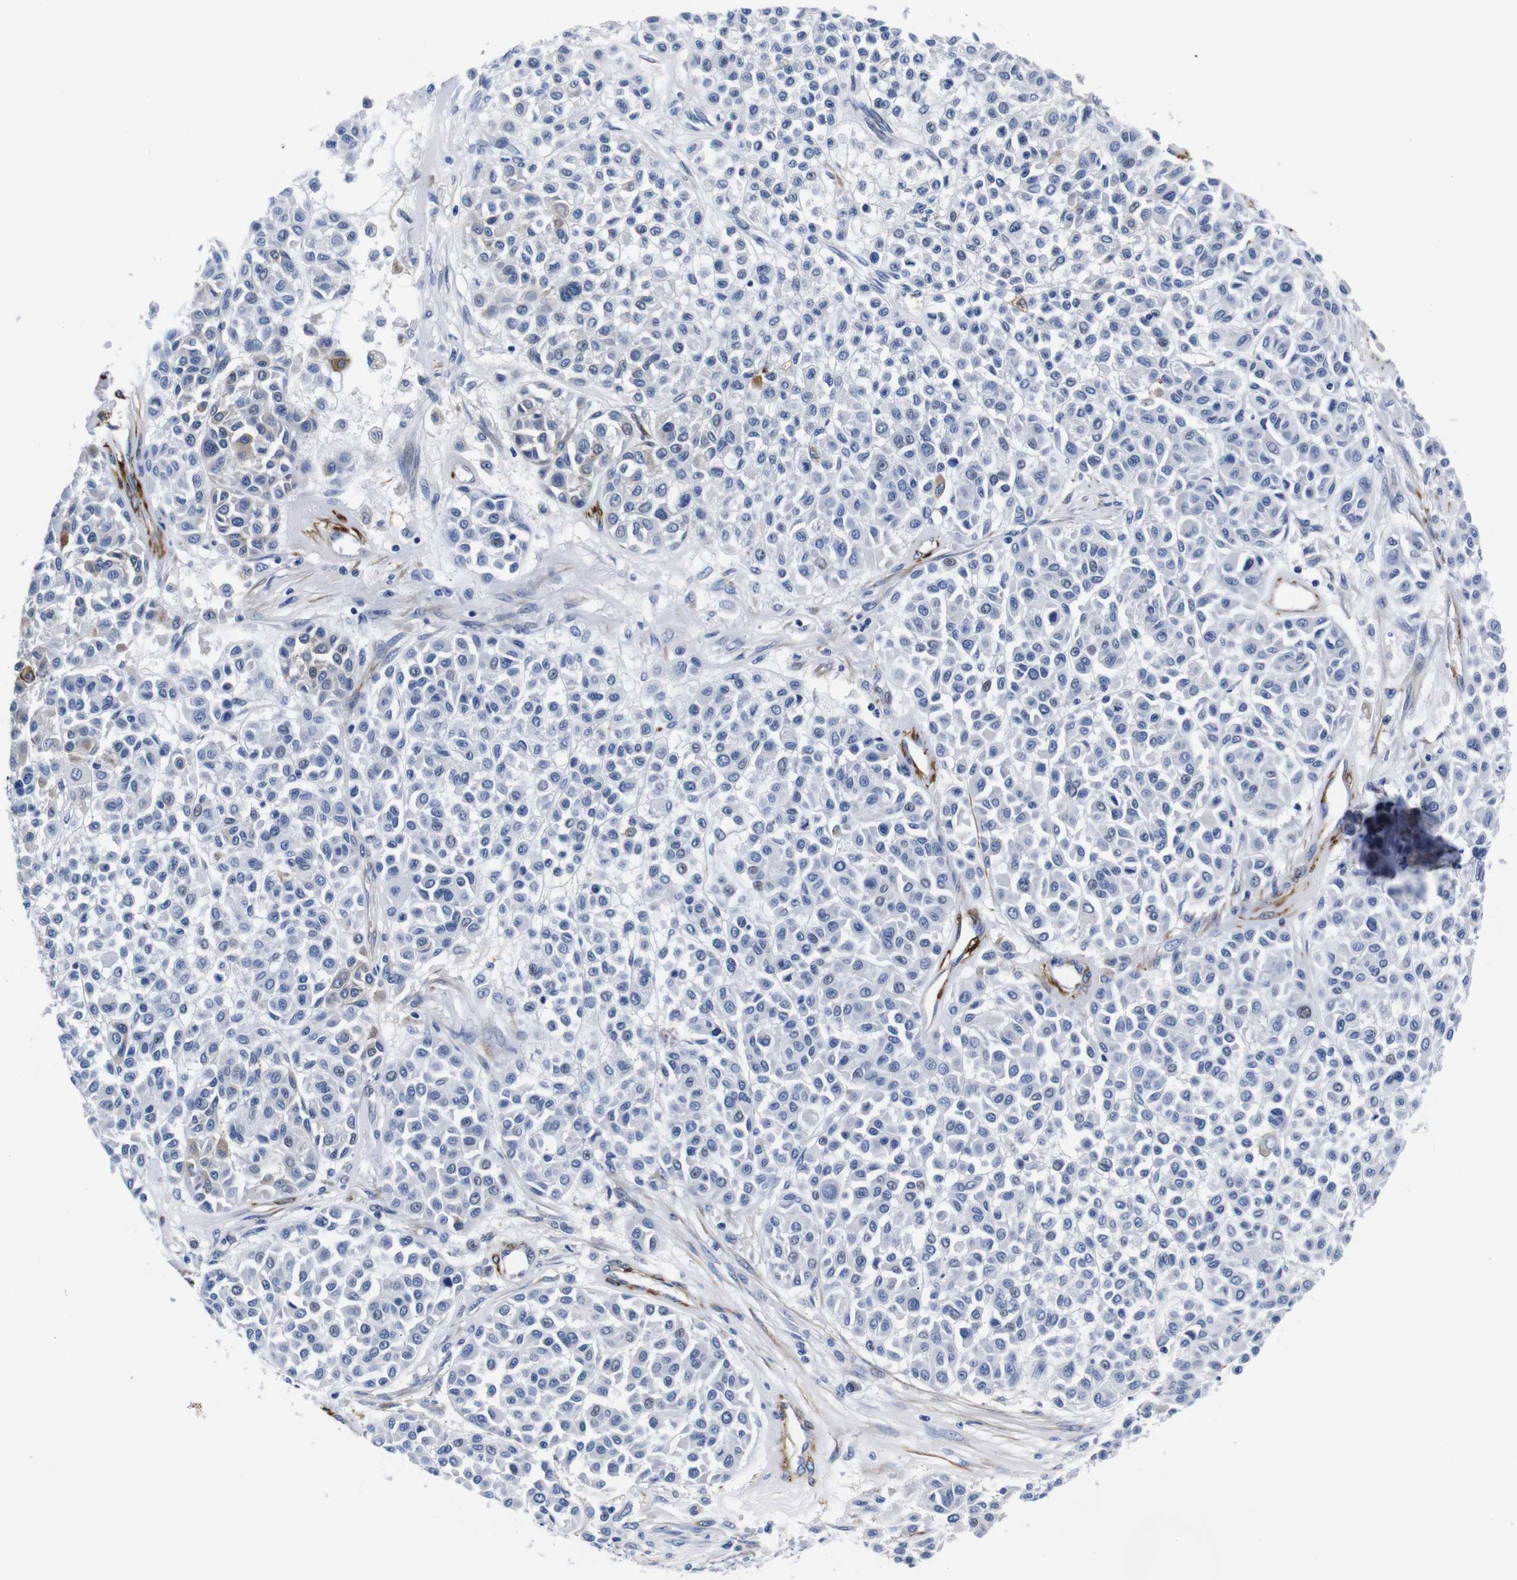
{"staining": {"intensity": "negative", "quantity": "none", "location": "none"}, "tissue": "melanoma", "cell_type": "Tumor cells", "image_type": "cancer", "snomed": [{"axis": "morphology", "description": "Malignant melanoma, Metastatic site"}, {"axis": "topography", "description": "Soft tissue"}], "caption": "An IHC photomicrograph of melanoma is shown. There is no staining in tumor cells of melanoma.", "gene": "LRIG1", "patient": {"sex": "male", "age": 41}}